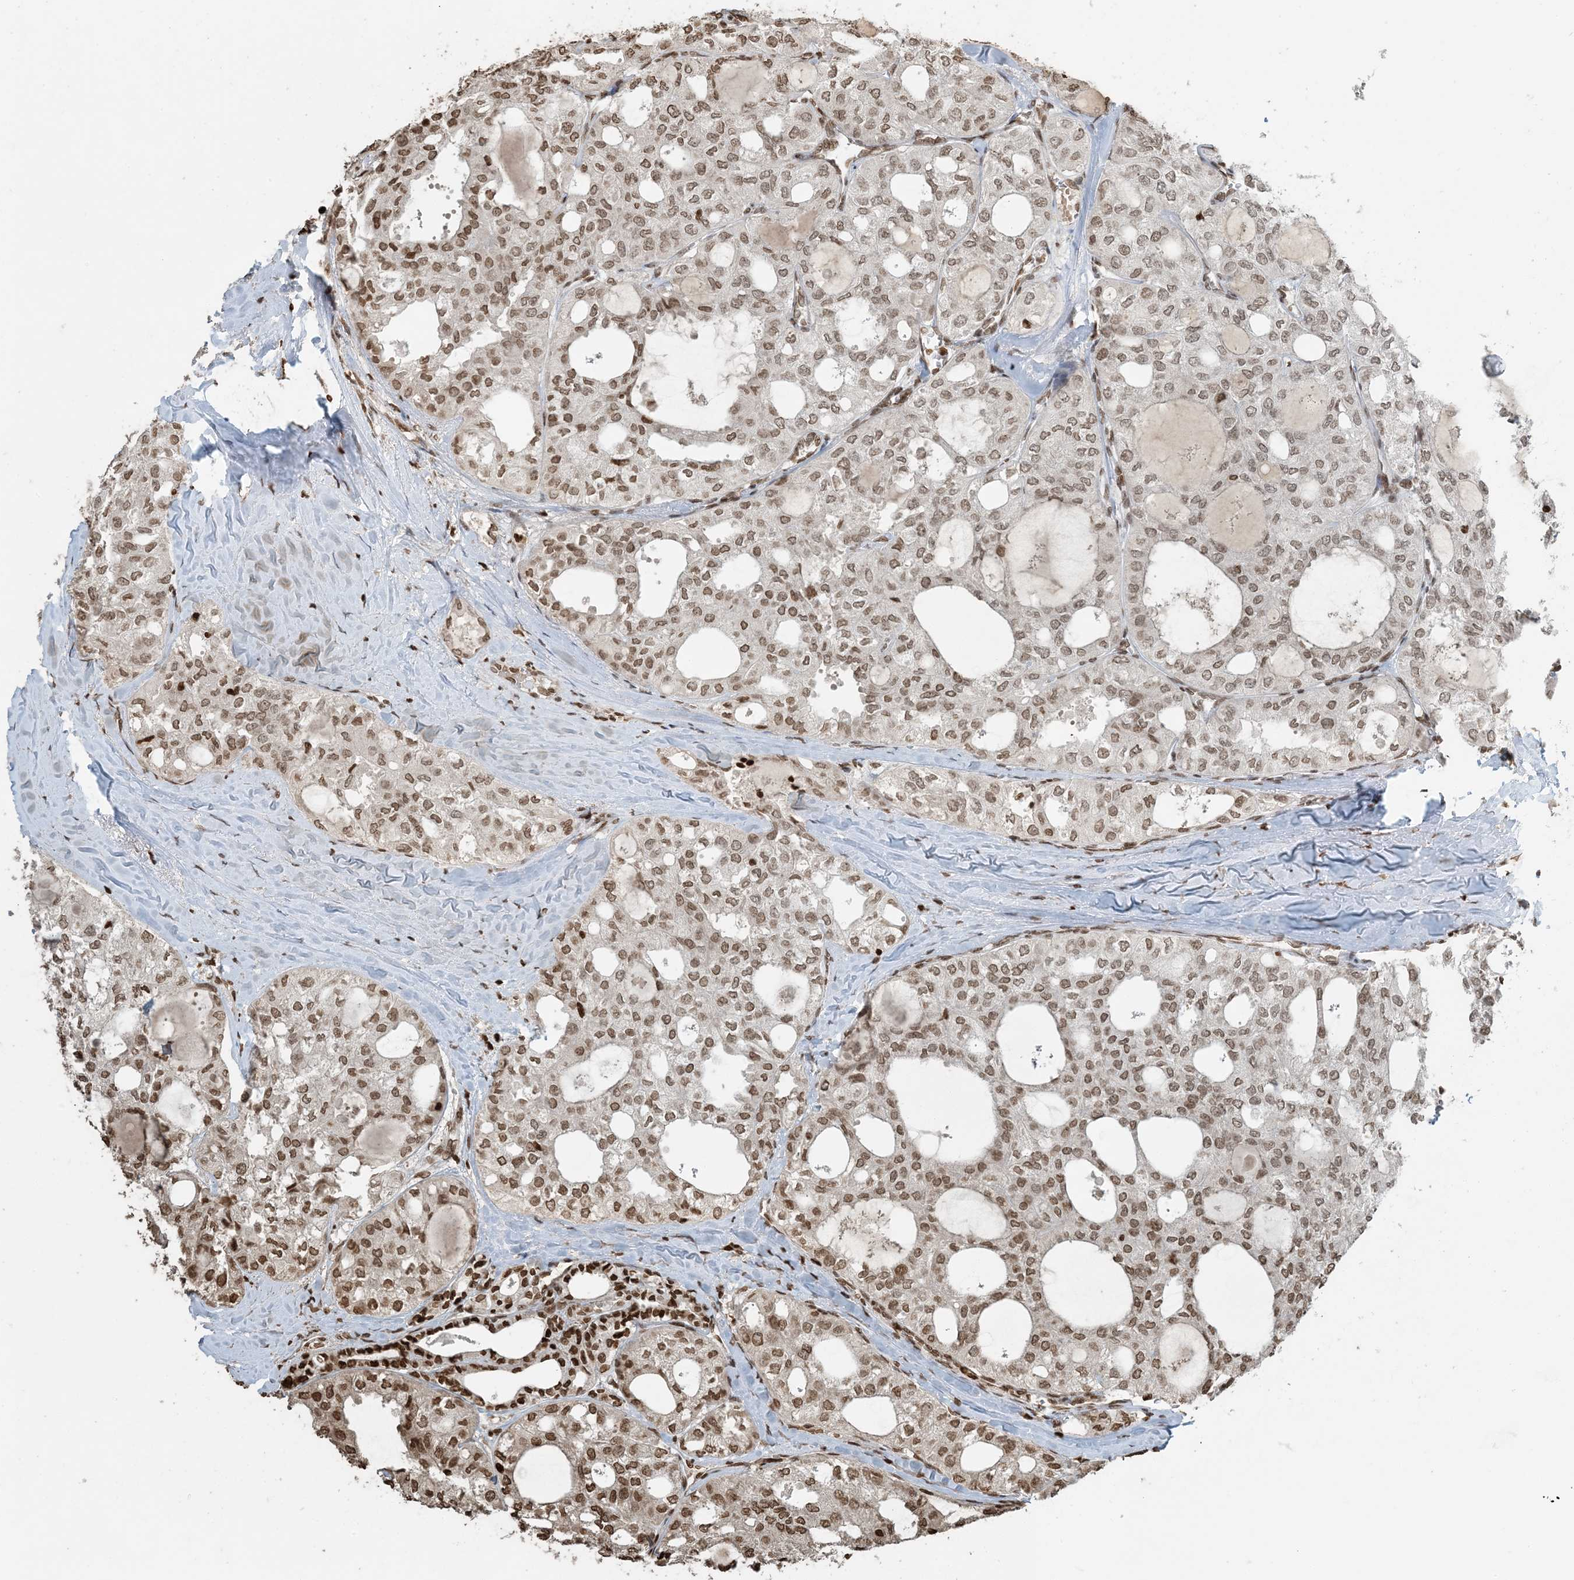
{"staining": {"intensity": "moderate", "quantity": ">75%", "location": "nuclear"}, "tissue": "thyroid cancer", "cell_type": "Tumor cells", "image_type": "cancer", "snomed": [{"axis": "morphology", "description": "Follicular adenoma carcinoma, NOS"}, {"axis": "topography", "description": "Thyroid gland"}], "caption": "Human thyroid cancer (follicular adenoma carcinoma) stained with a brown dye displays moderate nuclear positive positivity in approximately >75% of tumor cells.", "gene": "H3-3B", "patient": {"sex": "male", "age": 75}}